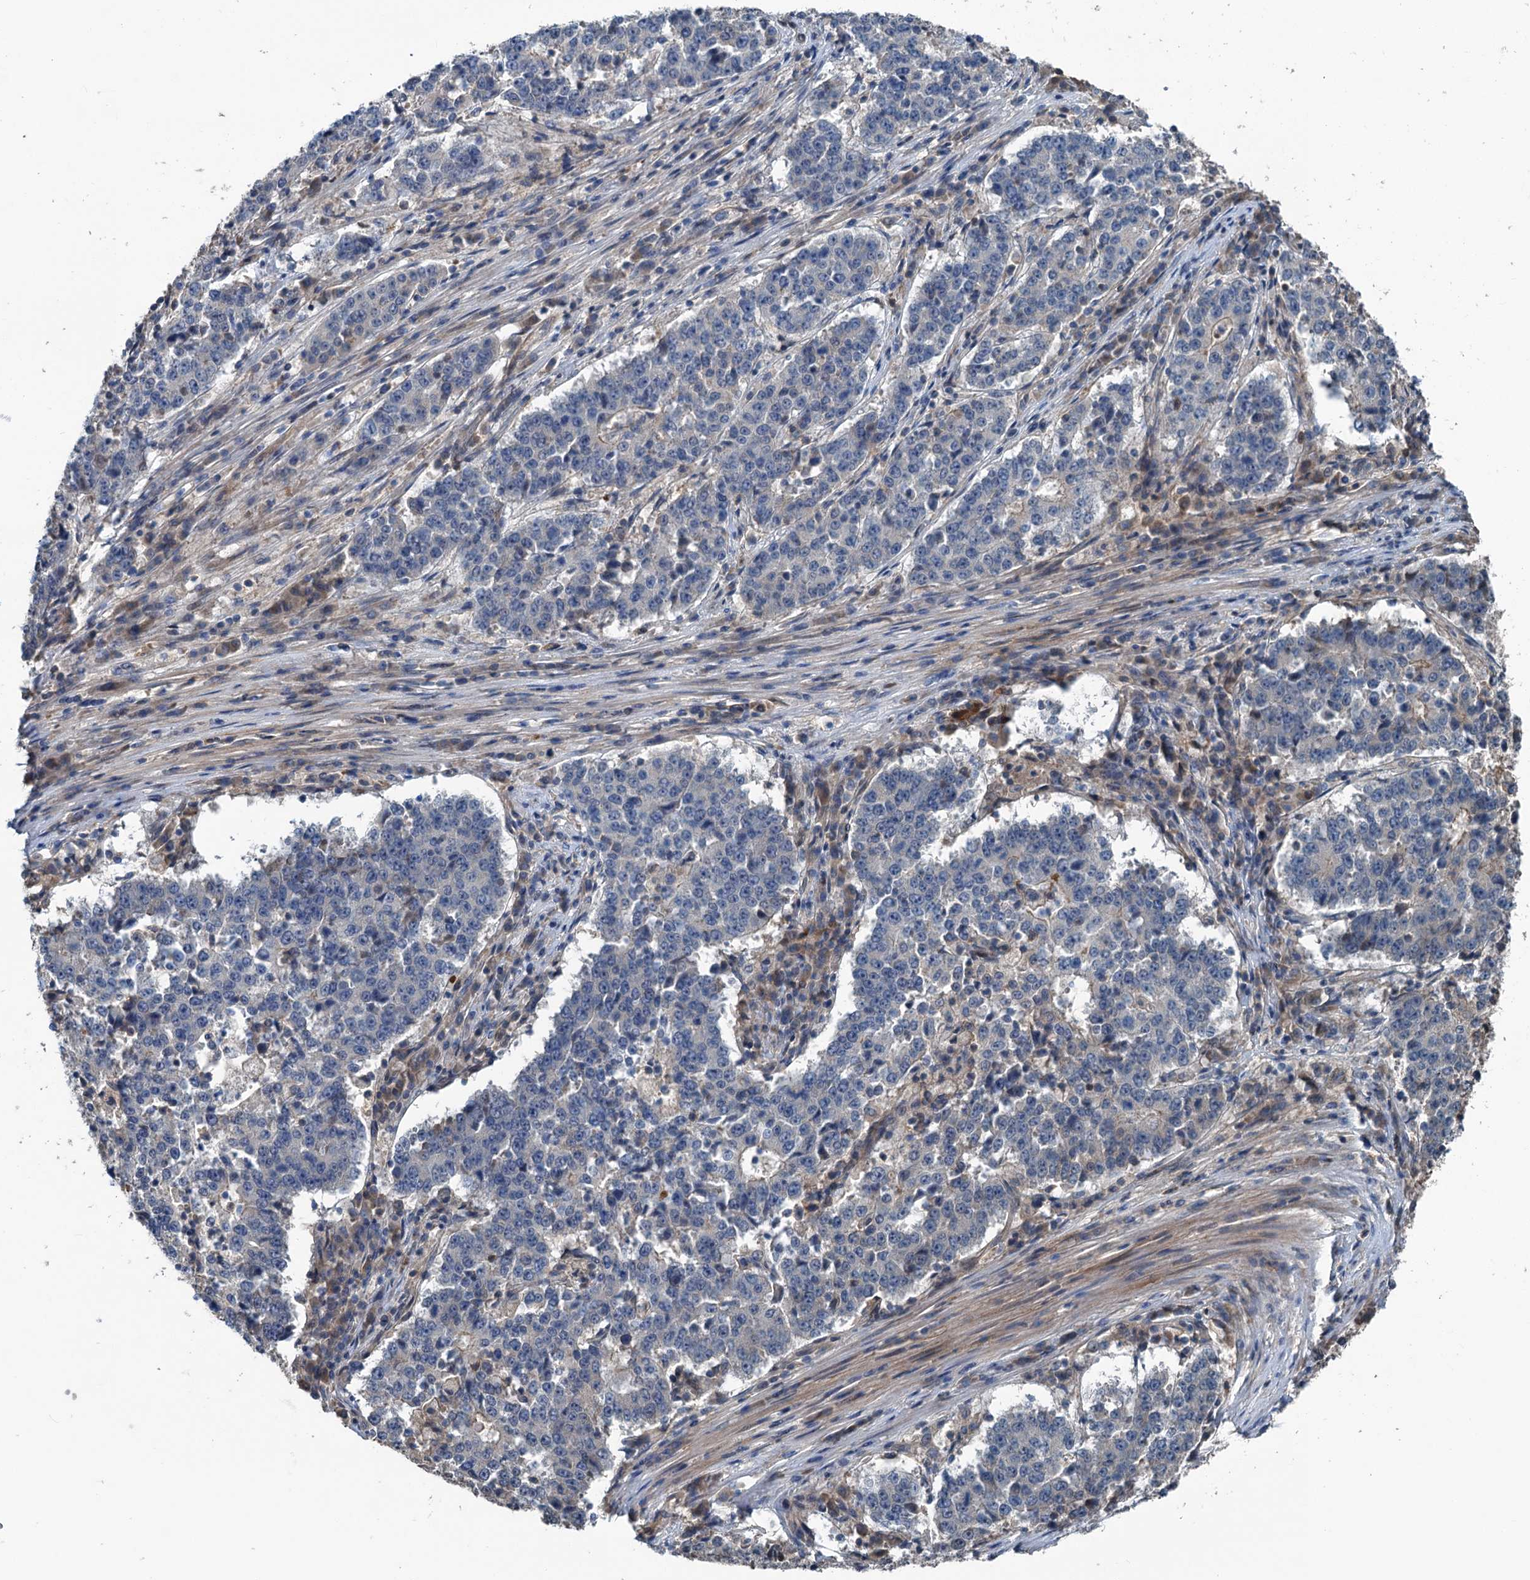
{"staining": {"intensity": "negative", "quantity": "none", "location": "none"}, "tissue": "stomach cancer", "cell_type": "Tumor cells", "image_type": "cancer", "snomed": [{"axis": "morphology", "description": "Adenocarcinoma, NOS"}, {"axis": "topography", "description": "Stomach"}], "caption": "The image exhibits no significant expression in tumor cells of stomach cancer.", "gene": "TEDC1", "patient": {"sex": "male", "age": 59}}